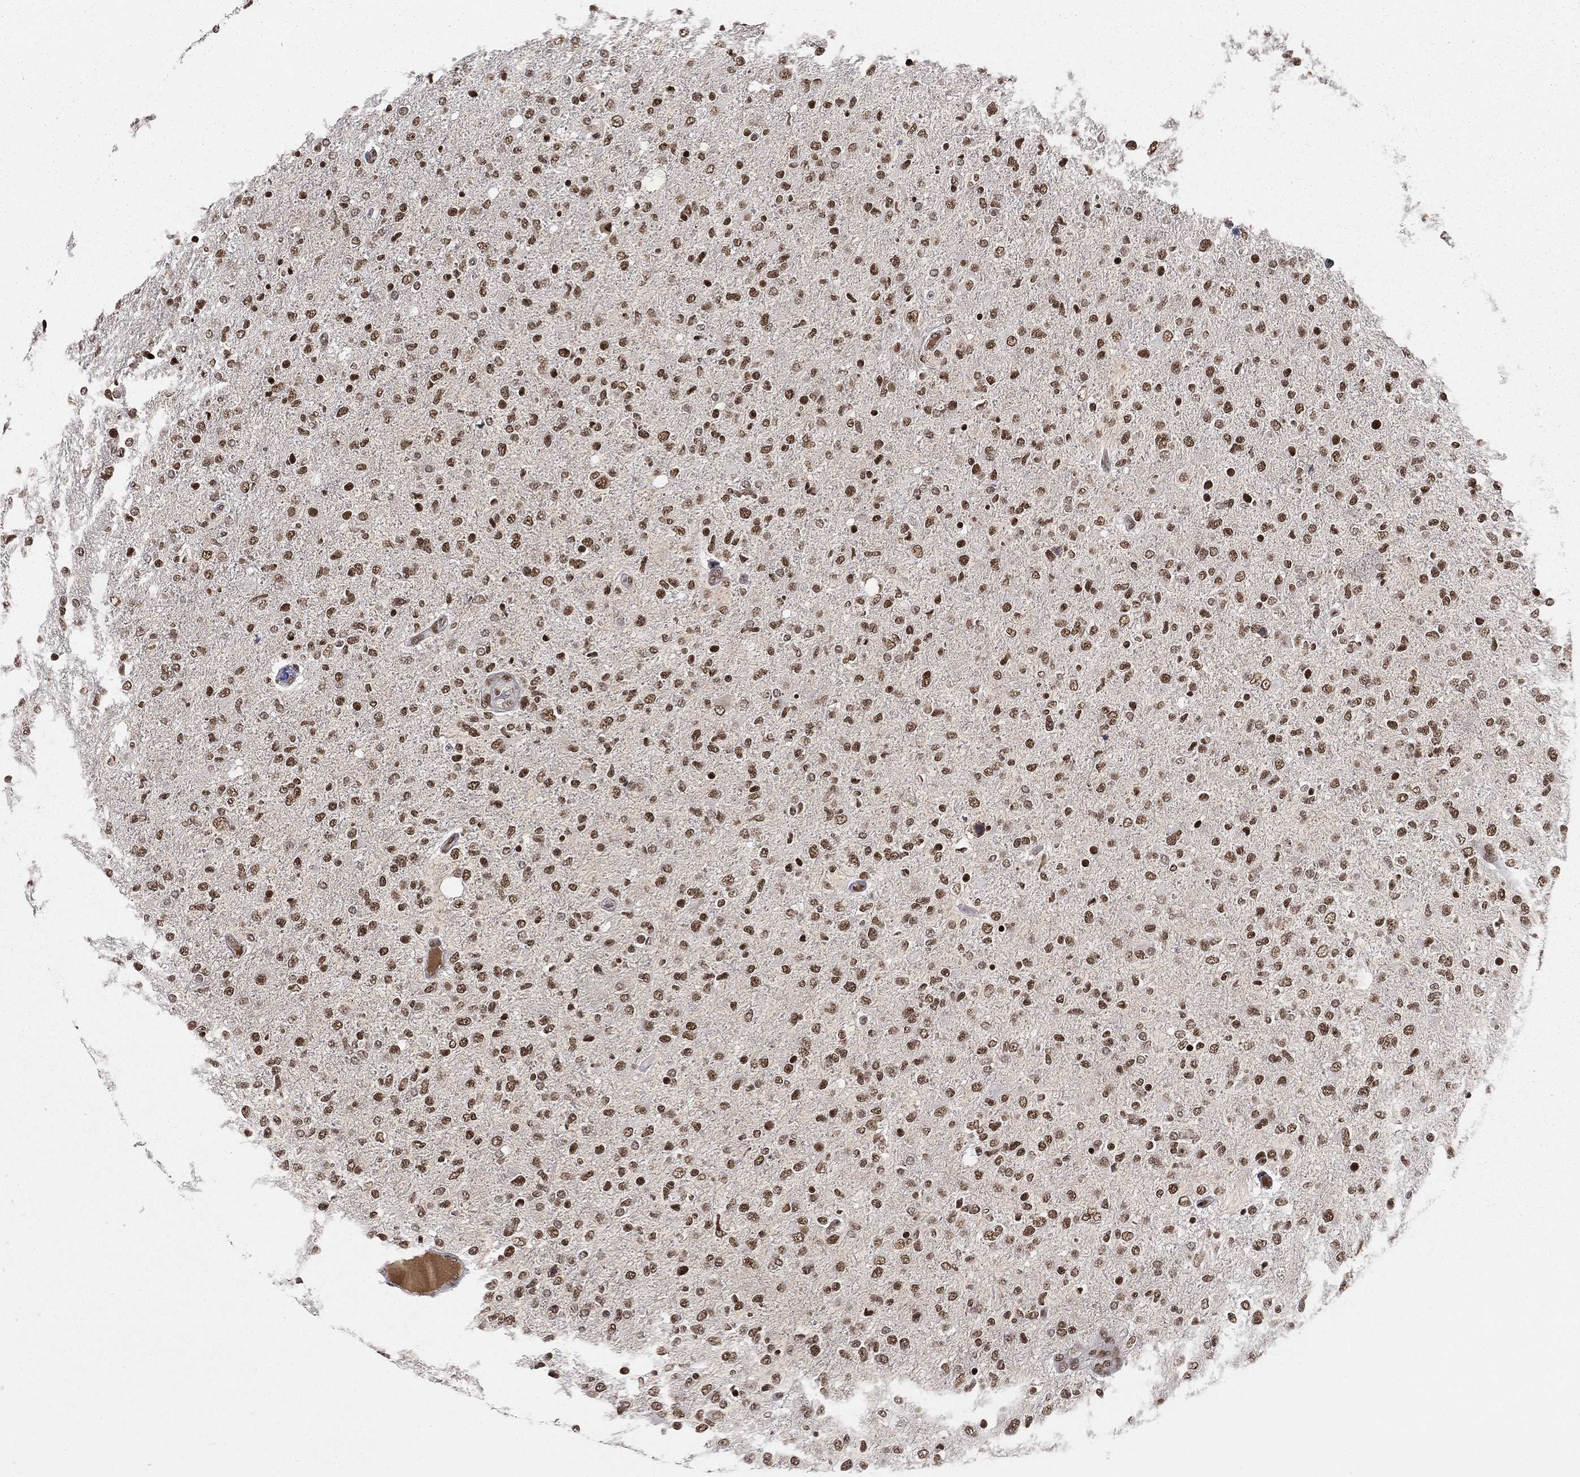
{"staining": {"intensity": "strong", "quantity": ">75%", "location": "nuclear"}, "tissue": "glioma", "cell_type": "Tumor cells", "image_type": "cancer", "snomed": [{"axis": "morphology", "description": "Glioma, malignant, High grade"}, {"axis": "topography", "description": "Cerebral cortex"}], "caption": "Strong nuclear protein staining is appreciated in about >75% of tumor cells in glioma.", "gene": "RTF1", "patient": {"sex": "male", "age": 70}}